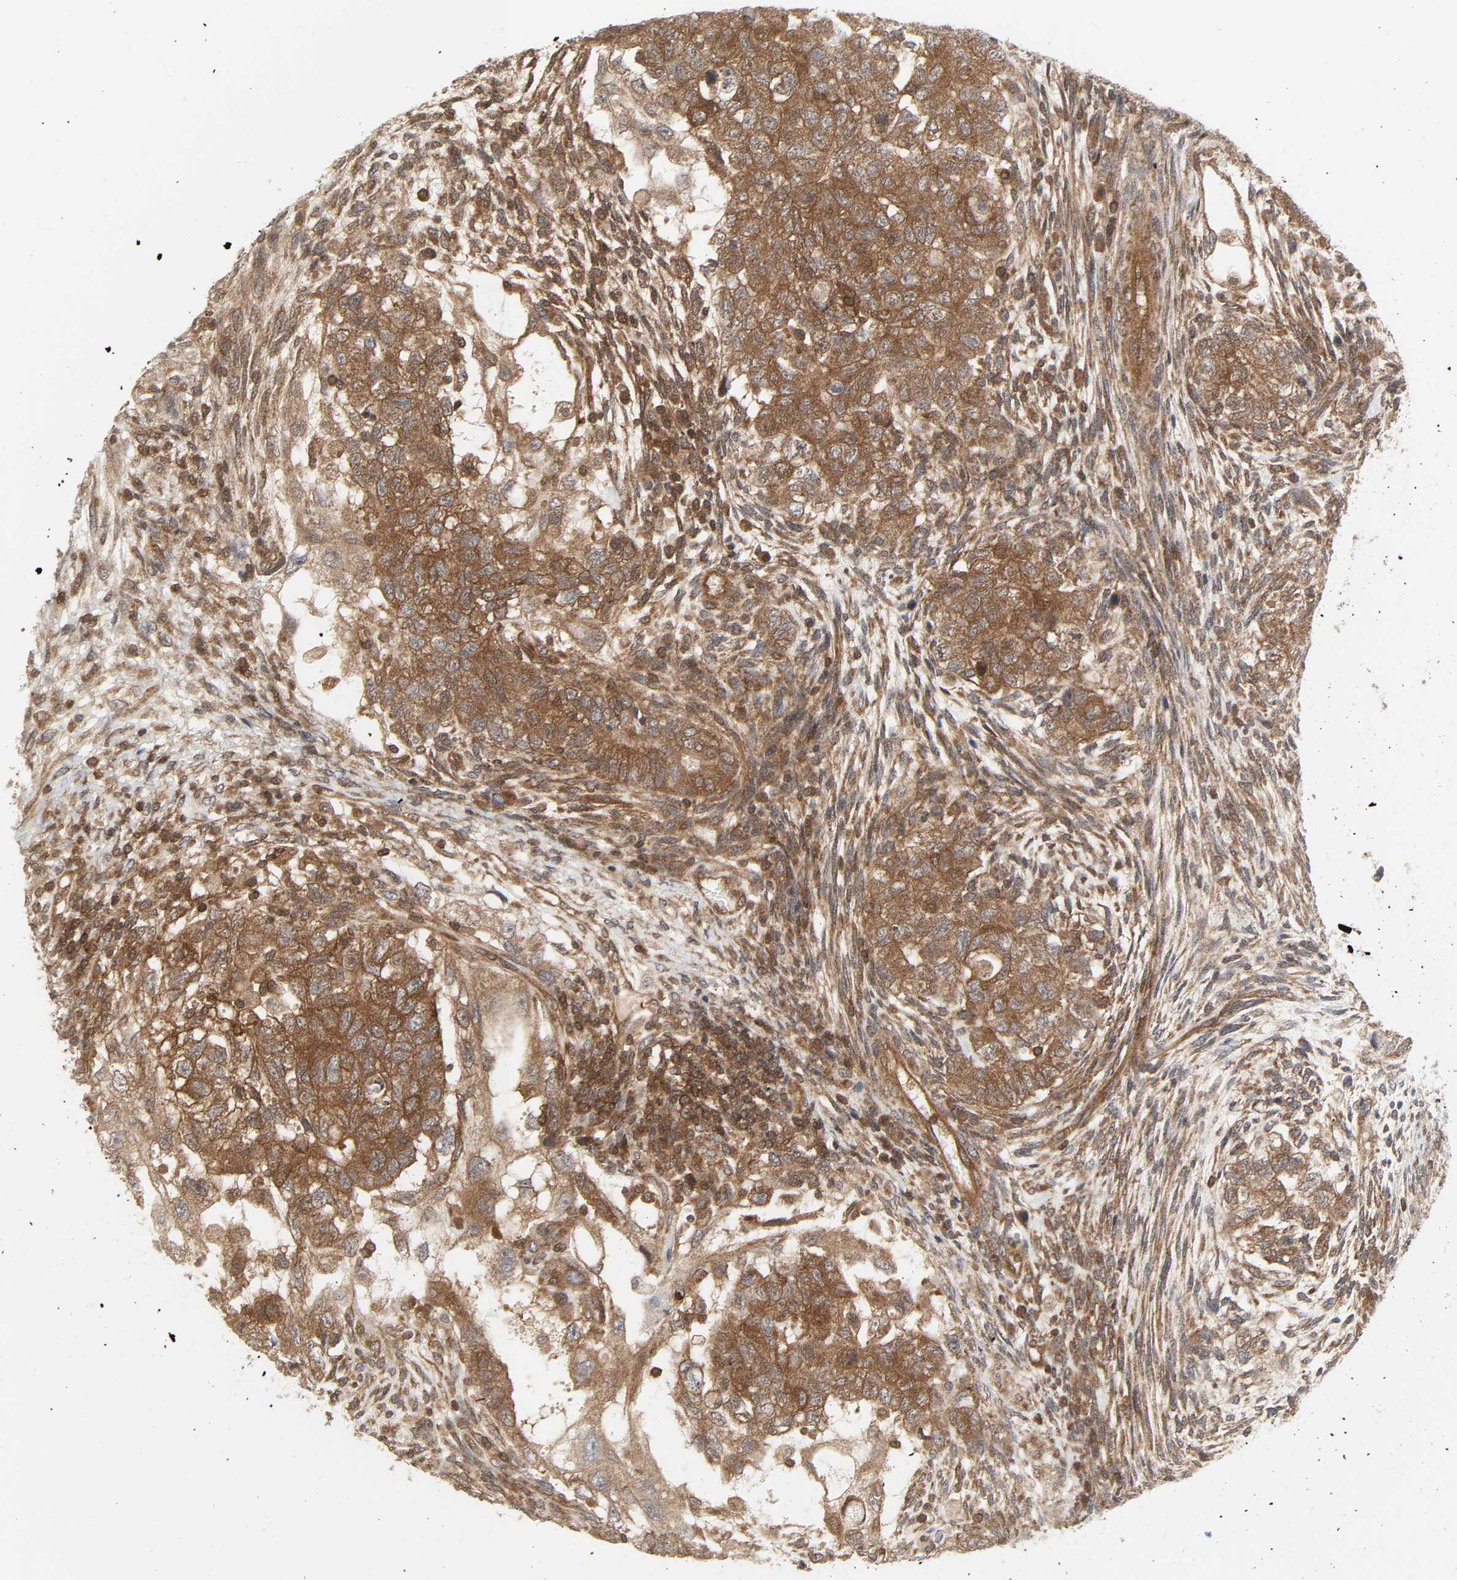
{"staining": {"intensity": "moderate", "quantity": ">75%", "location": "cytoplasmic/membranous"}, "tissue": "testis cancer", "cell_type": "Tumor cells", "image_type": "cancer", "snomed": [{"axis": "morphology", "description": "Normal tissue, NOS"}, {"axis": "morphology", "description": "Carcinoma, Embryonal, NOS"}, {"axis": "topography", "description": "Testis"}], "caption": "The photomicrograph displays immunohistochemical staining of testis cancer (embryonal carcinoma). There is moderate cytoplasmic/membranous staining is appreciated in about >75% of tumor cells. The staining was performed using DAB, with brown indicating positive protein expression. Nuclei are stained blue with hematoxylin.", "gene": "GSK3A", "patient": {"sex": "male", "age": 36}}